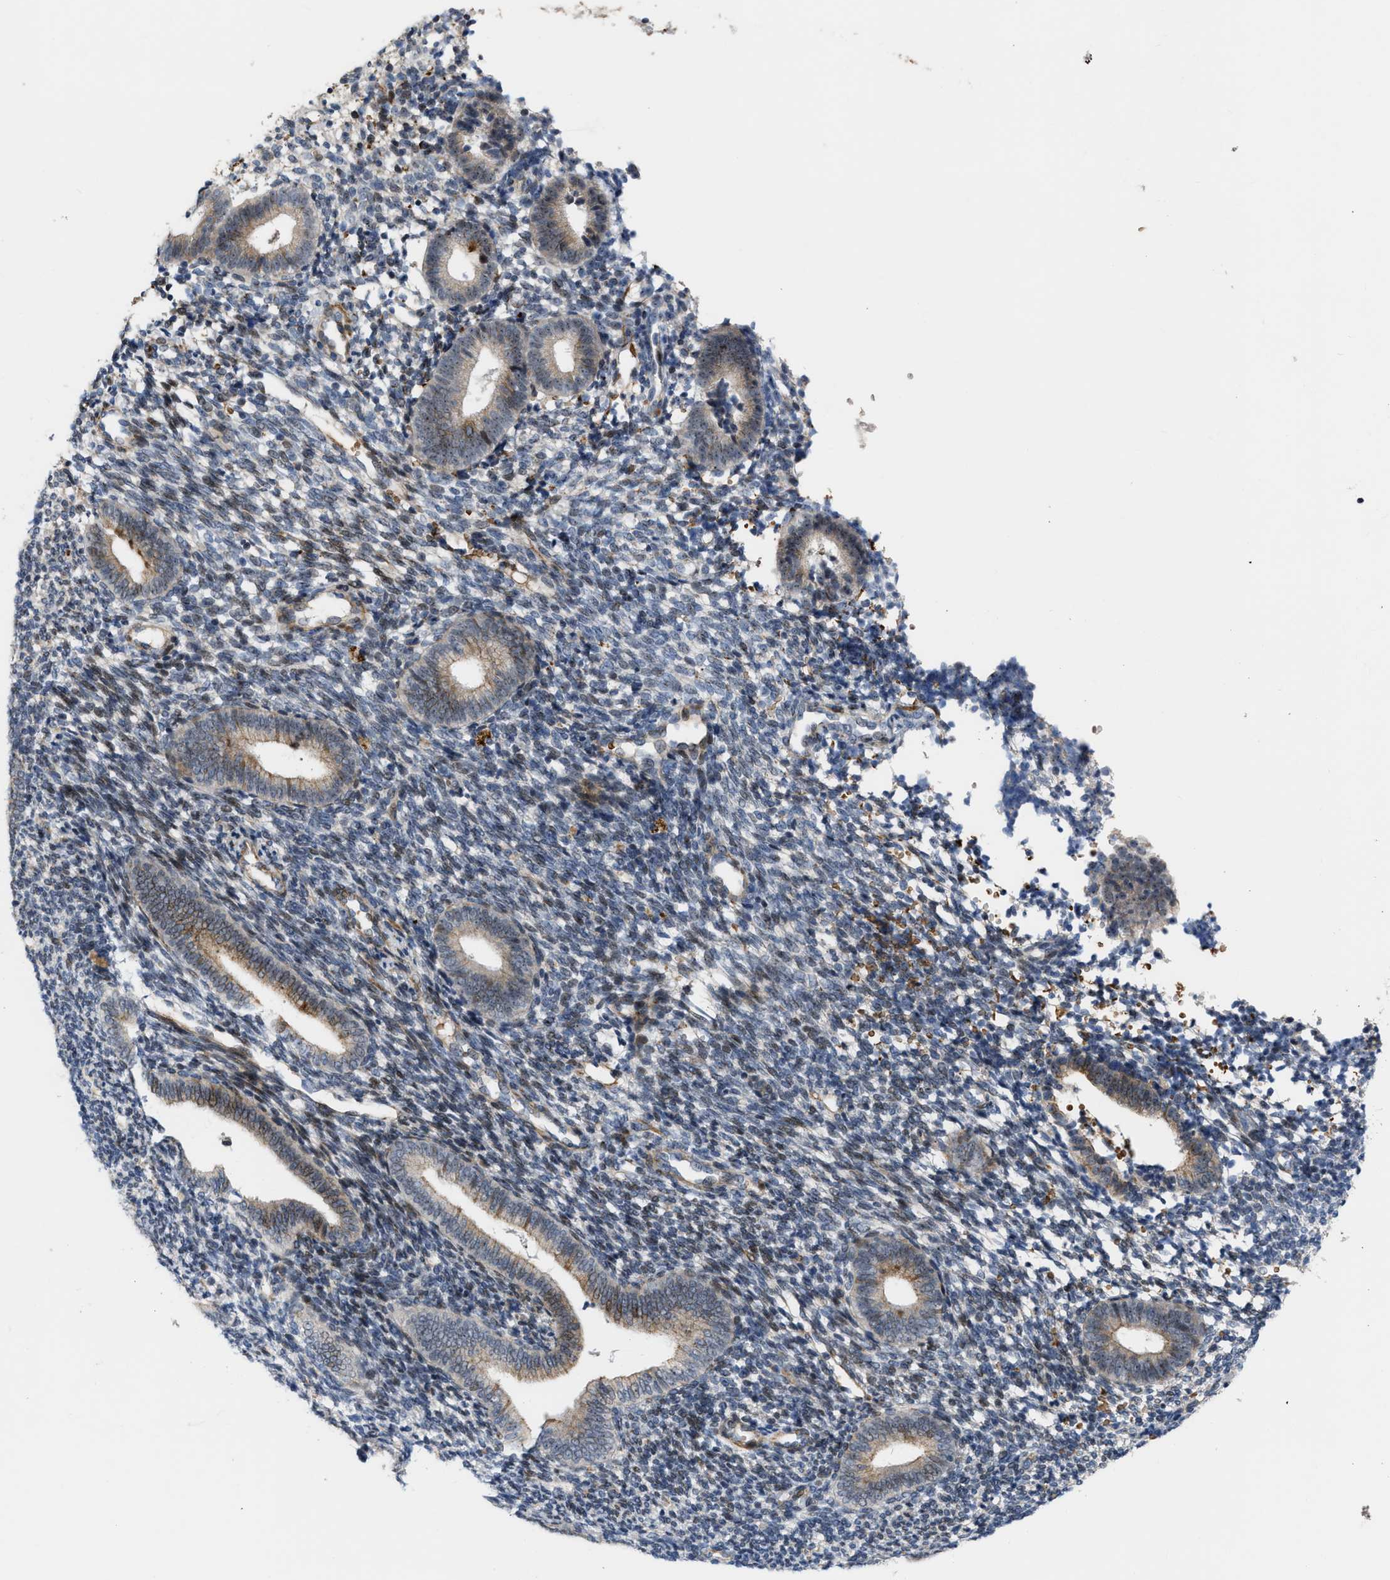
{"staining": {"intensity": "moderate", "quantity": "25%-75%", "location": "cytoplasmic/membranous"}, "tissue": "endometrium", "cell_type": "Cells in endometrial stroma", "image_type": "normal", "snomed": [{"axis": "morphology", "description": "Normal tissue, NOS"}, {"axis": "topography", "description": "Uterus"}, {"axis": "topography", "description": "Endometrium"}], "caption": "Immunohistochemical staining of normal human endometrium reveals medium levels of moderate cytoplasmic/membranous staining in about 25%-75% of cells in endometrial stroma. Using DAB (3,3'-diaminobenzidine) (brown) and hematoxylin (blue) stains, captured at high magnification using brightfield microscopy.", "gene": "POLR1F", "patient": {"sex": "female", "age": 33}}